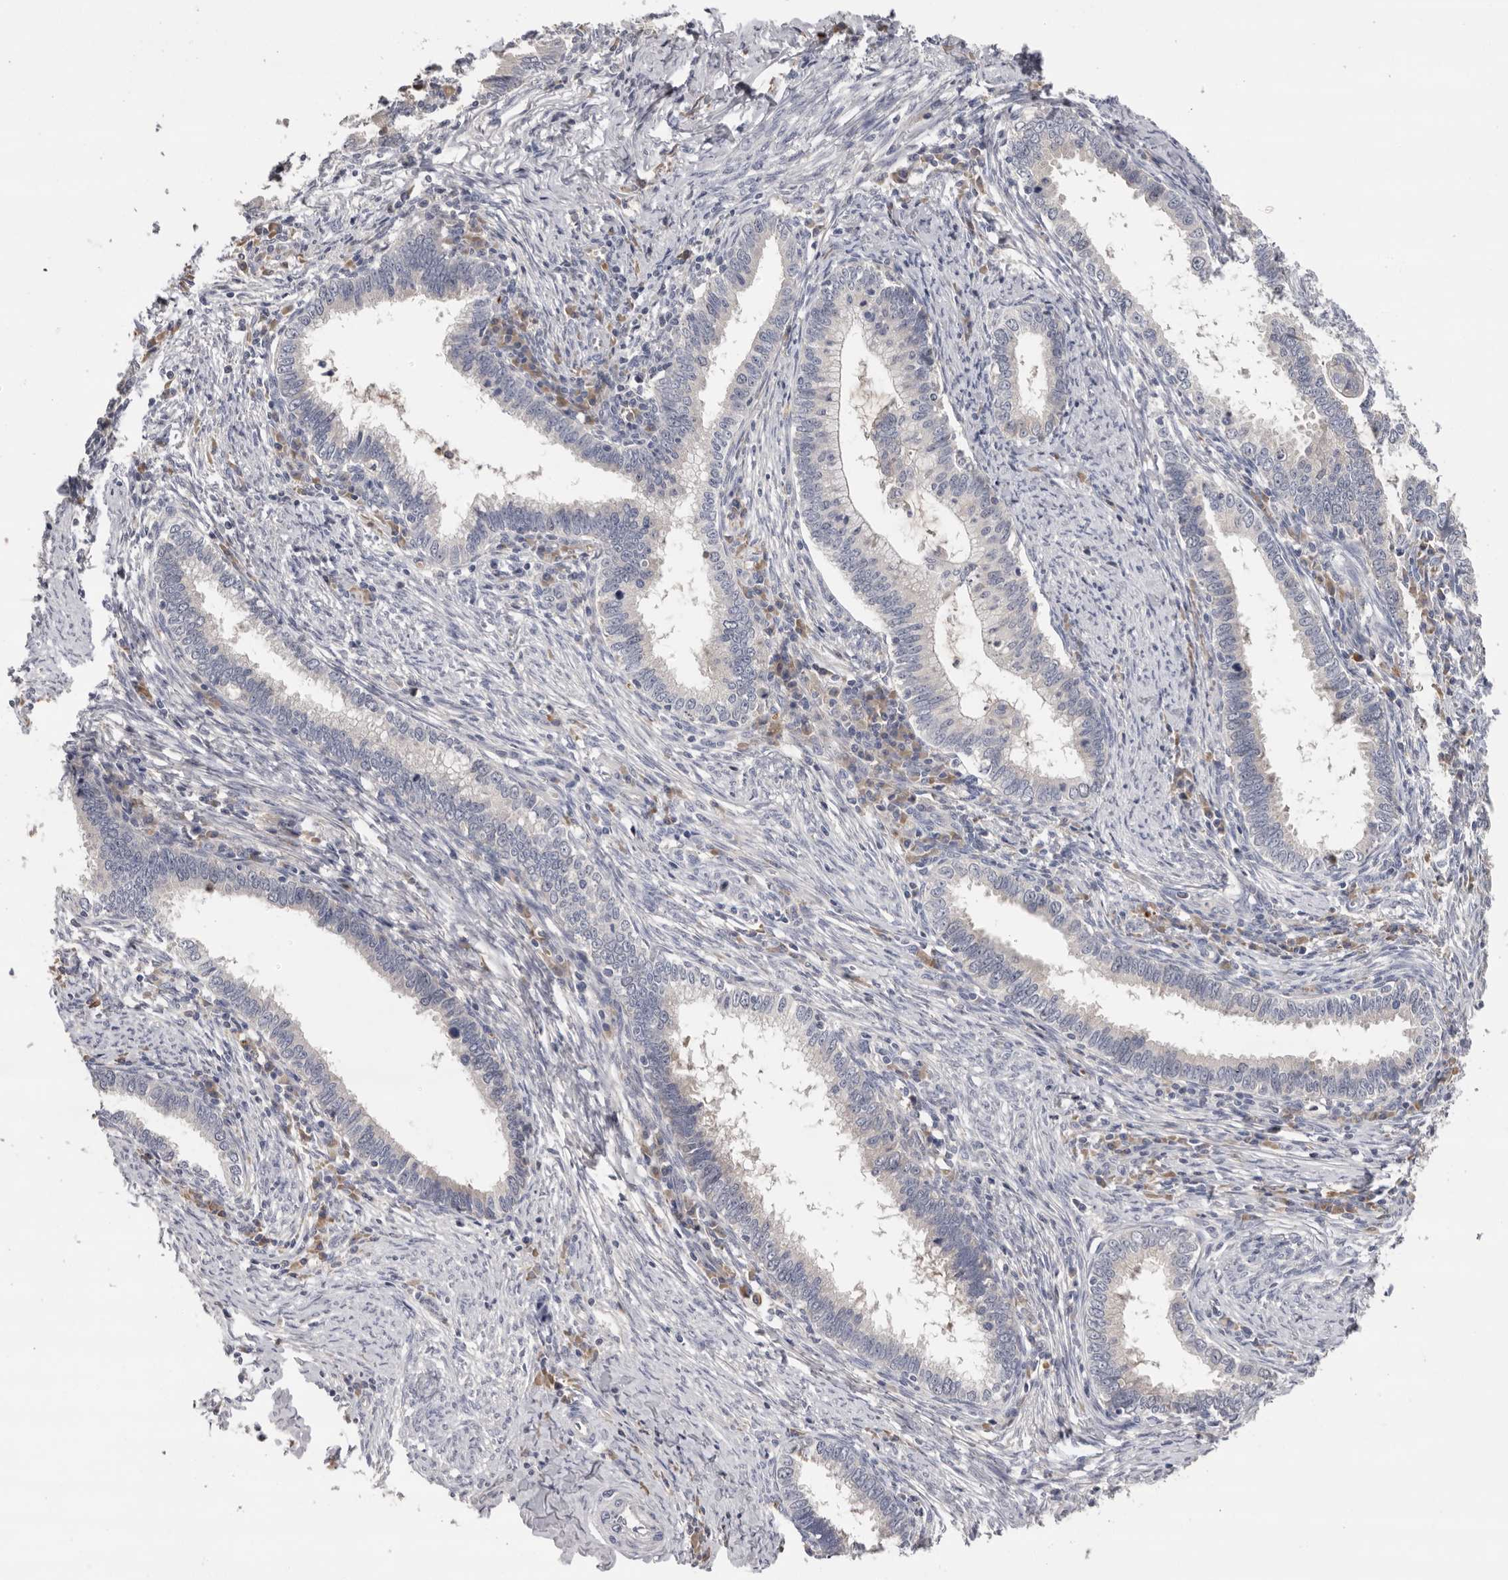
{"staining": {"intensity": "negative", "quantity": "none", "location": "none"}, "tissue": "cervical cancer", "cell_type": "Tumor cells", "image_type": "cancer", "snomed": [{"axis": "morphology", "description": "Adenocarcinoma, NOS"}, {"axis": "topography", "description": "Cervix"}], "caption": "IHC of adenocarcinoma (cervical) reveals no staining in tumor cells.", "gene": "KIF2B", "patient": {"sex": "female", "age": 36}}